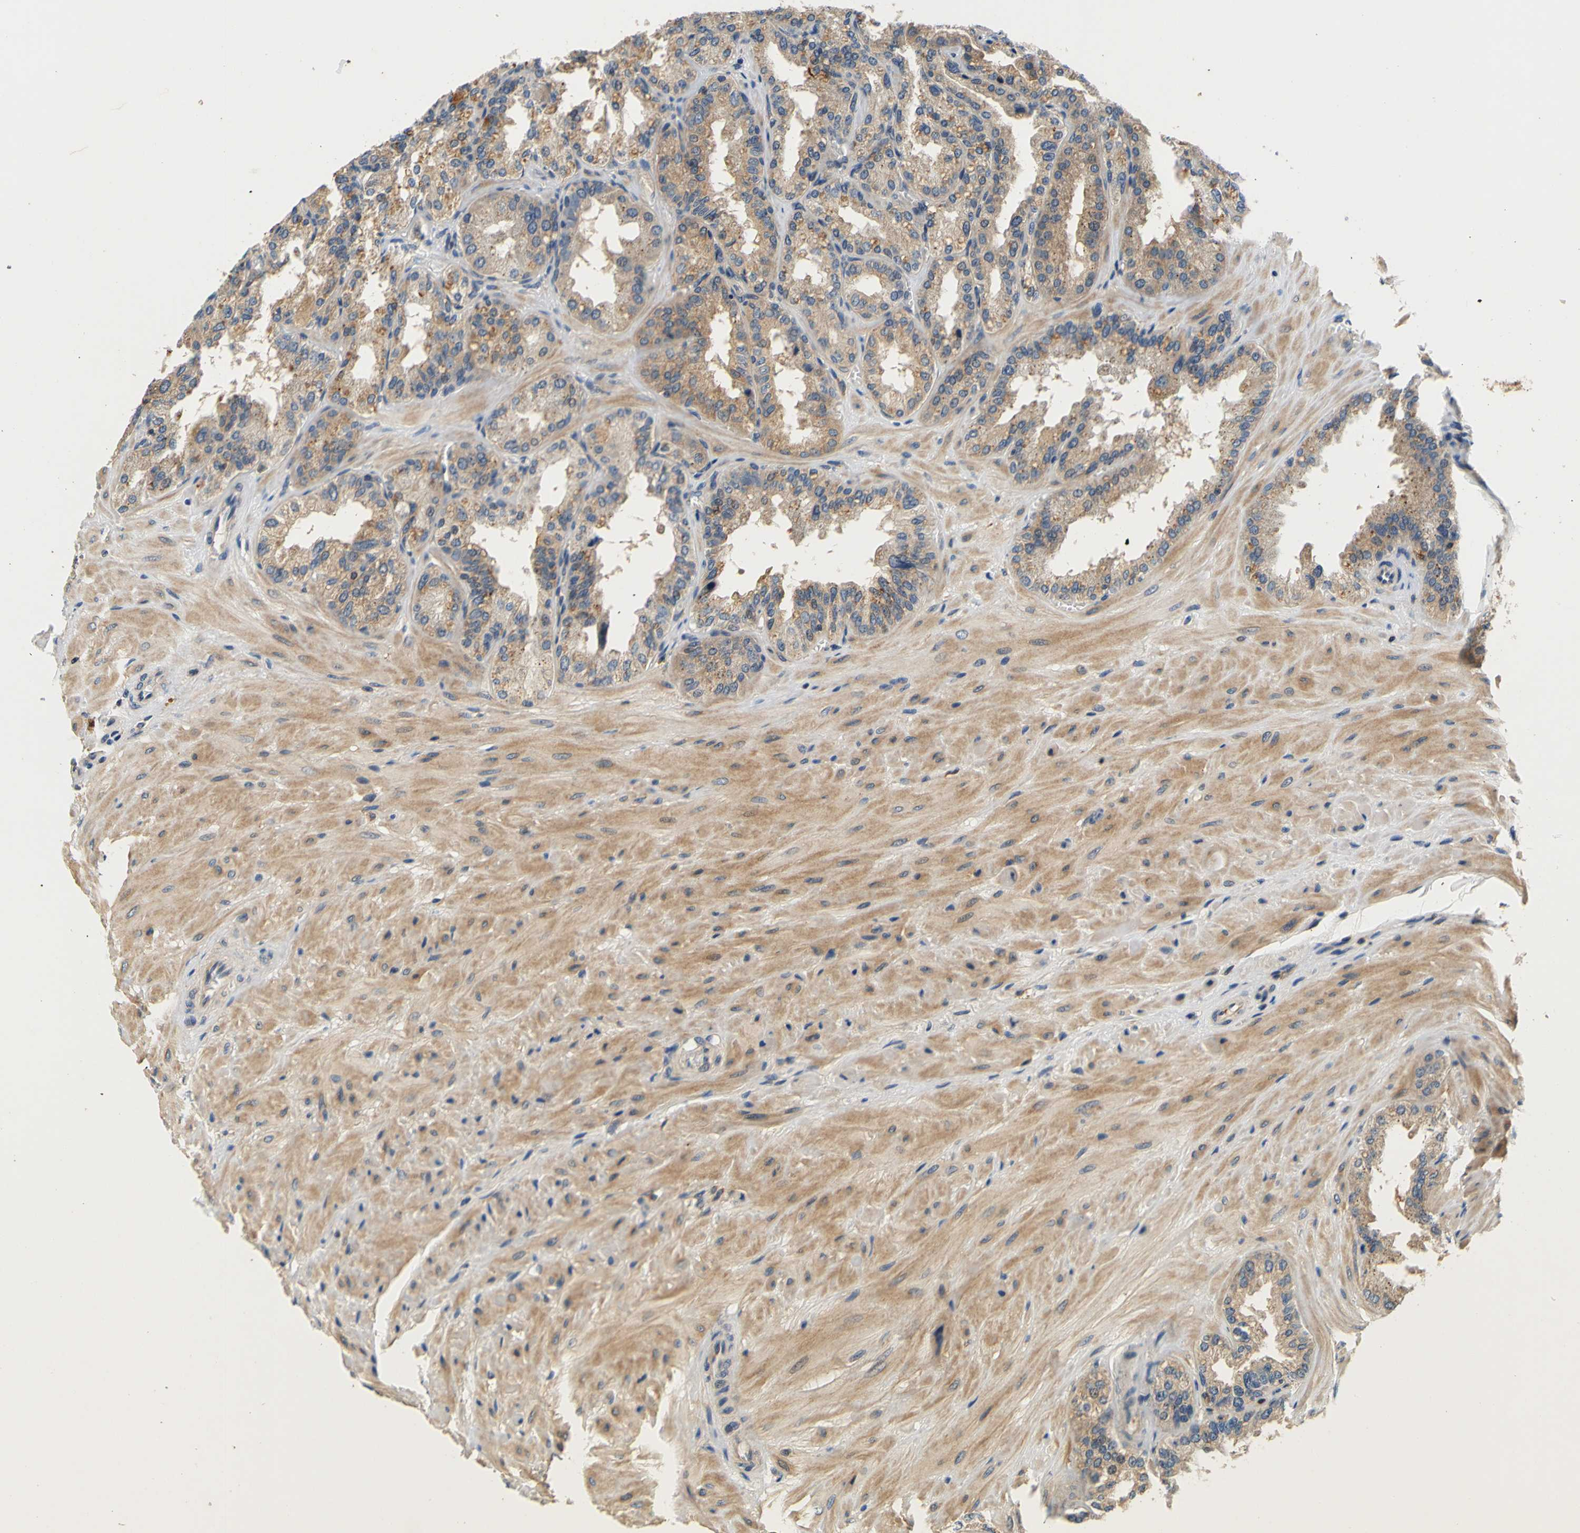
{"staining": {"intensity": "moderate", "quantity": ">75%", "location": "cytoplasmic/membranous"}, "tissue": "seminal vesicle", "cell_type": "Glandular cells", "image_type": "normal", "snomed": [{"axis": "morphology", "description": "Normal tissue, NOS"}, {"axis": "topography", "description": "Prostate"}, {"axis": "topography", "description": "Seminal veicle"}], "caption": "Protein expression analysis of unremarkable human seminal vesicle reveals moderate cytoplasmic/membranous expression in approximately >75% of glandular cells.", "gene": "TNIK", "patient": {"sex": "male", "age": 51}}